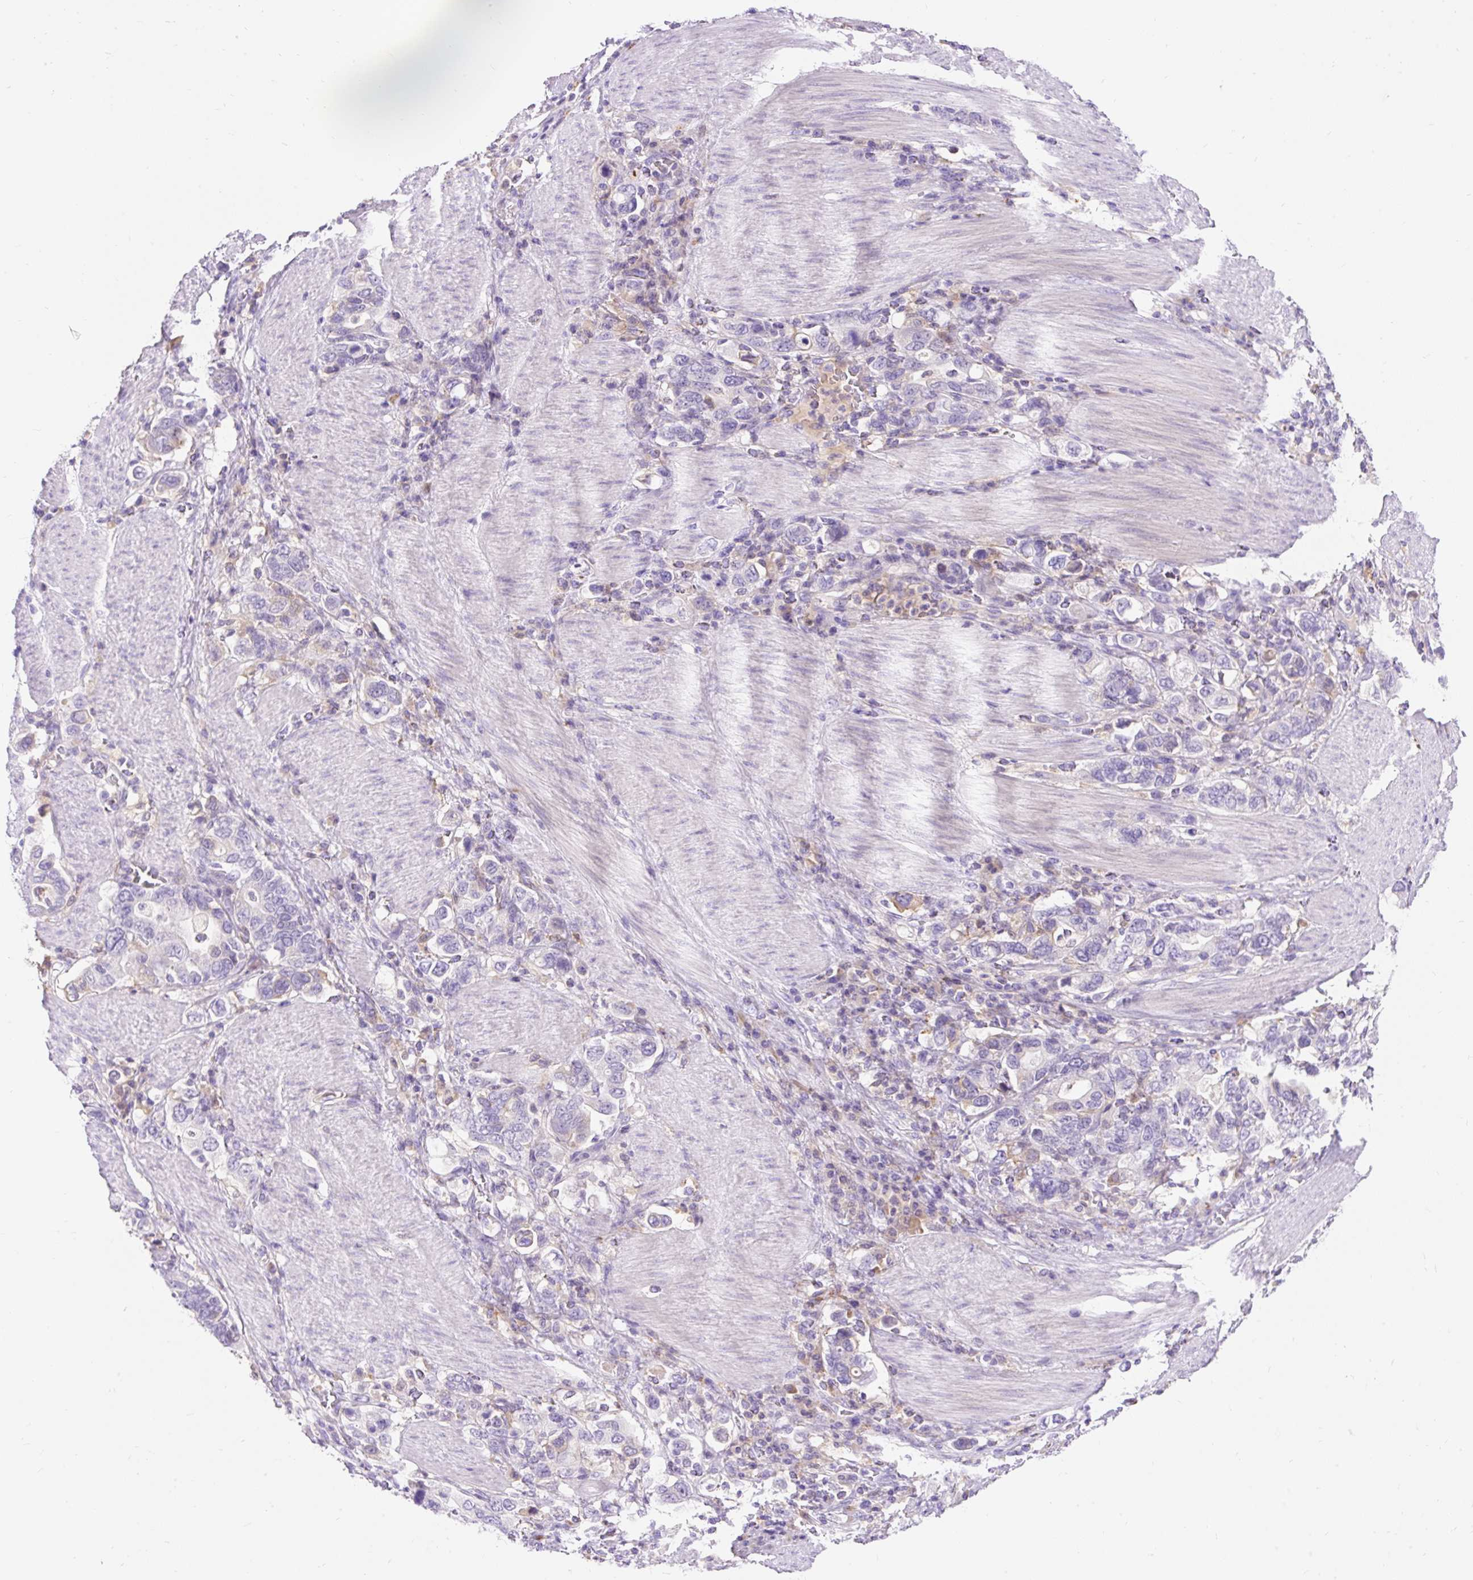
{"staining": {"intensity": "negative", "quantity": "none", "location": "none"}, "tissue": "stomach cancer", "cell_type": "Tumor cells", "image_type": "cancer", "snomed": [{"axis": "morphology", "description": "Adenocarcinoma, NOS"}, {"axis": "topography", "description": "Stomach, upper"}, {"axis": "topography", "description": "Stomach"}], "caption": "Tumor cells show no significant protein staining in stomach adenocarcinoma.", "gene": "TMEM150C", "patient": {"sex": "male", "age": 62}}